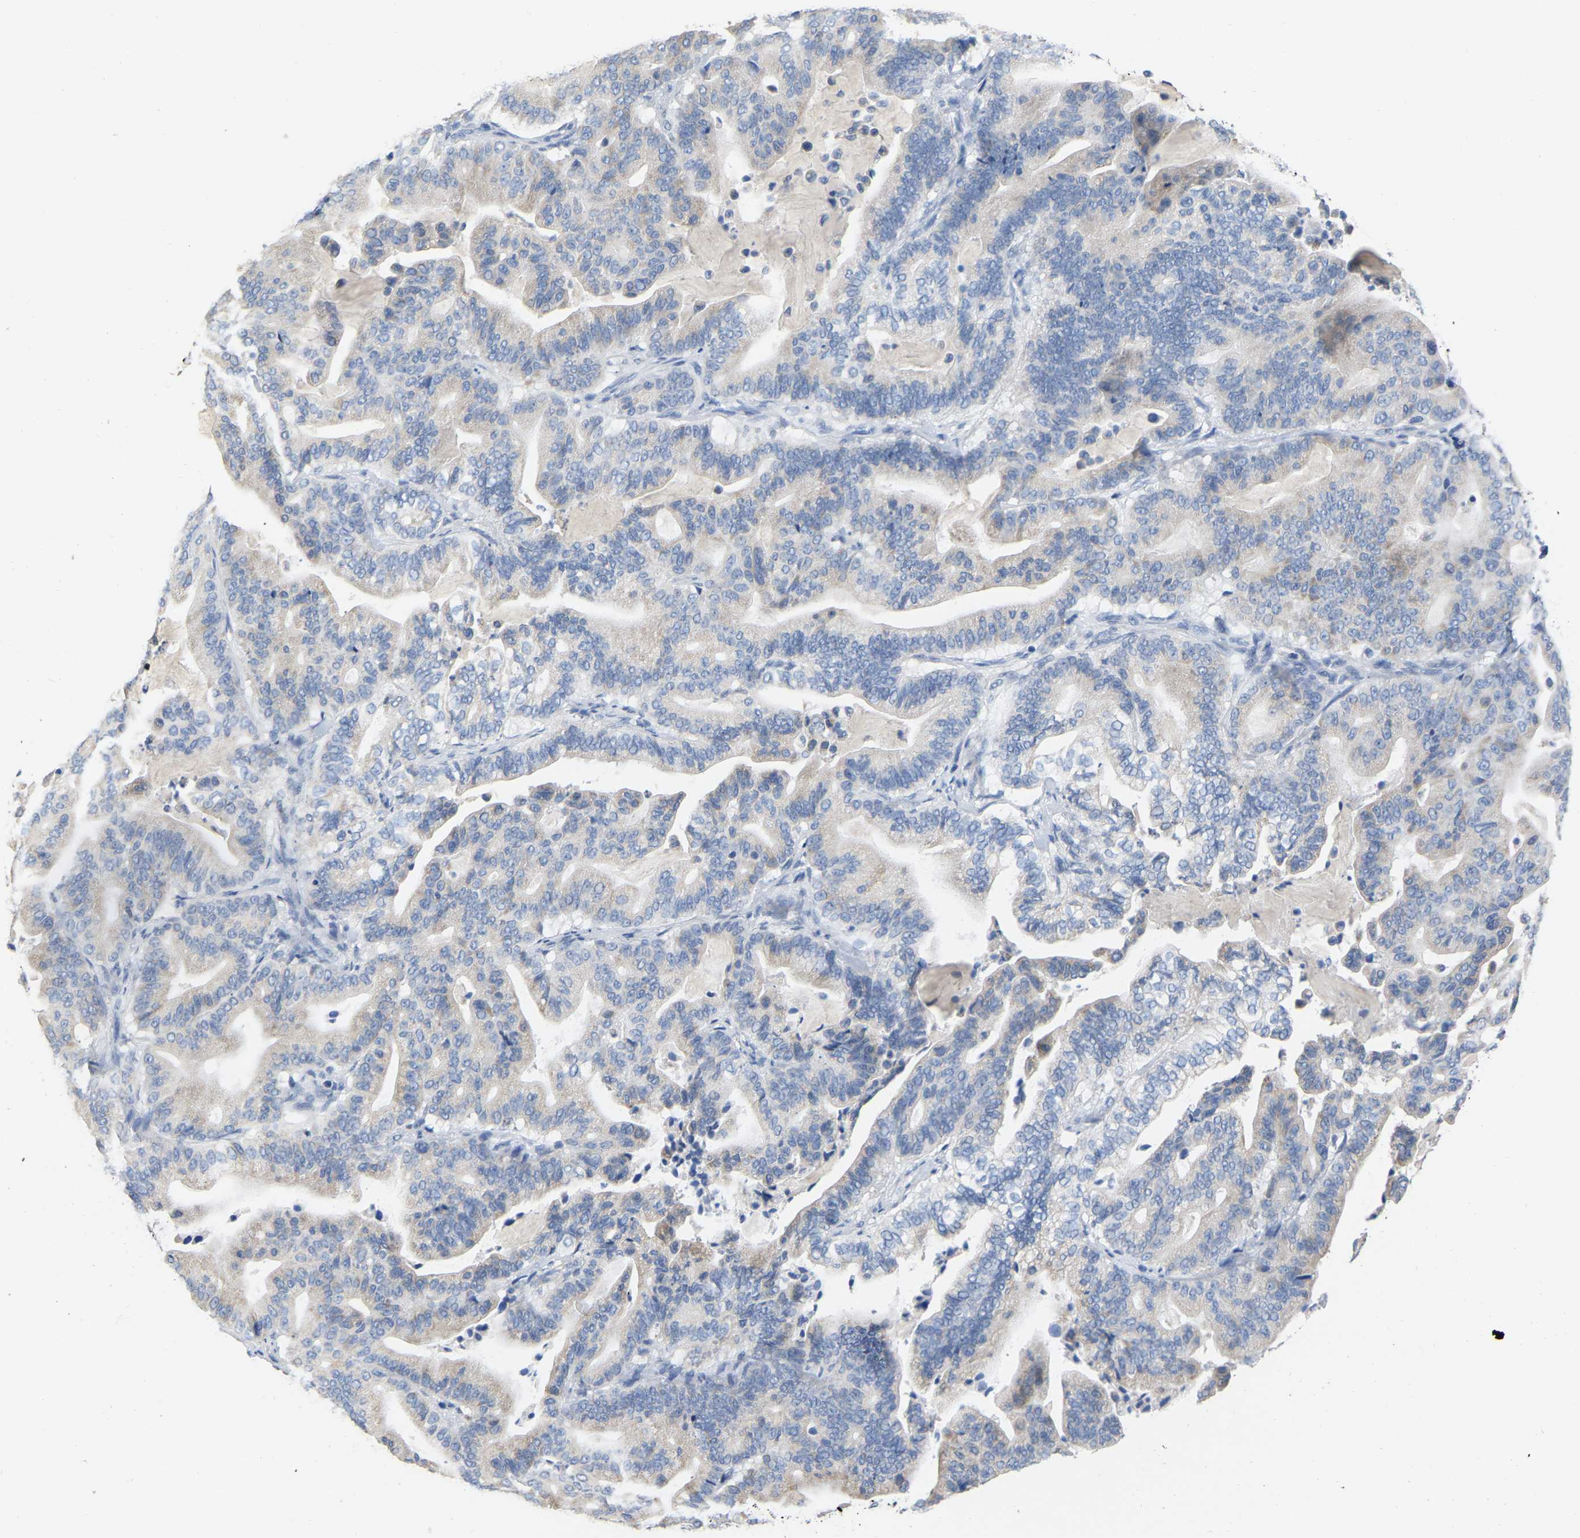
{"staining": {"intensity": "negative", "quantity": "none", "location": "none"}, "tissue": "pancreatic cancer", "cell_type": "Tumor cells", "image_type": "cancer", "snomed": [{"axis": "morphology", "description": "Adenocarcinoma, NOS"}, {"axis": "topography", "description": "Pancreas"}], "caption": "A high-resolution histopathology image shows IHC staining of adenocarcinoma (pancreatic), which shows no significant expression in tumor cells.", "gene": "ULBP2", "patient": {"sex": "male", "age": 63}}